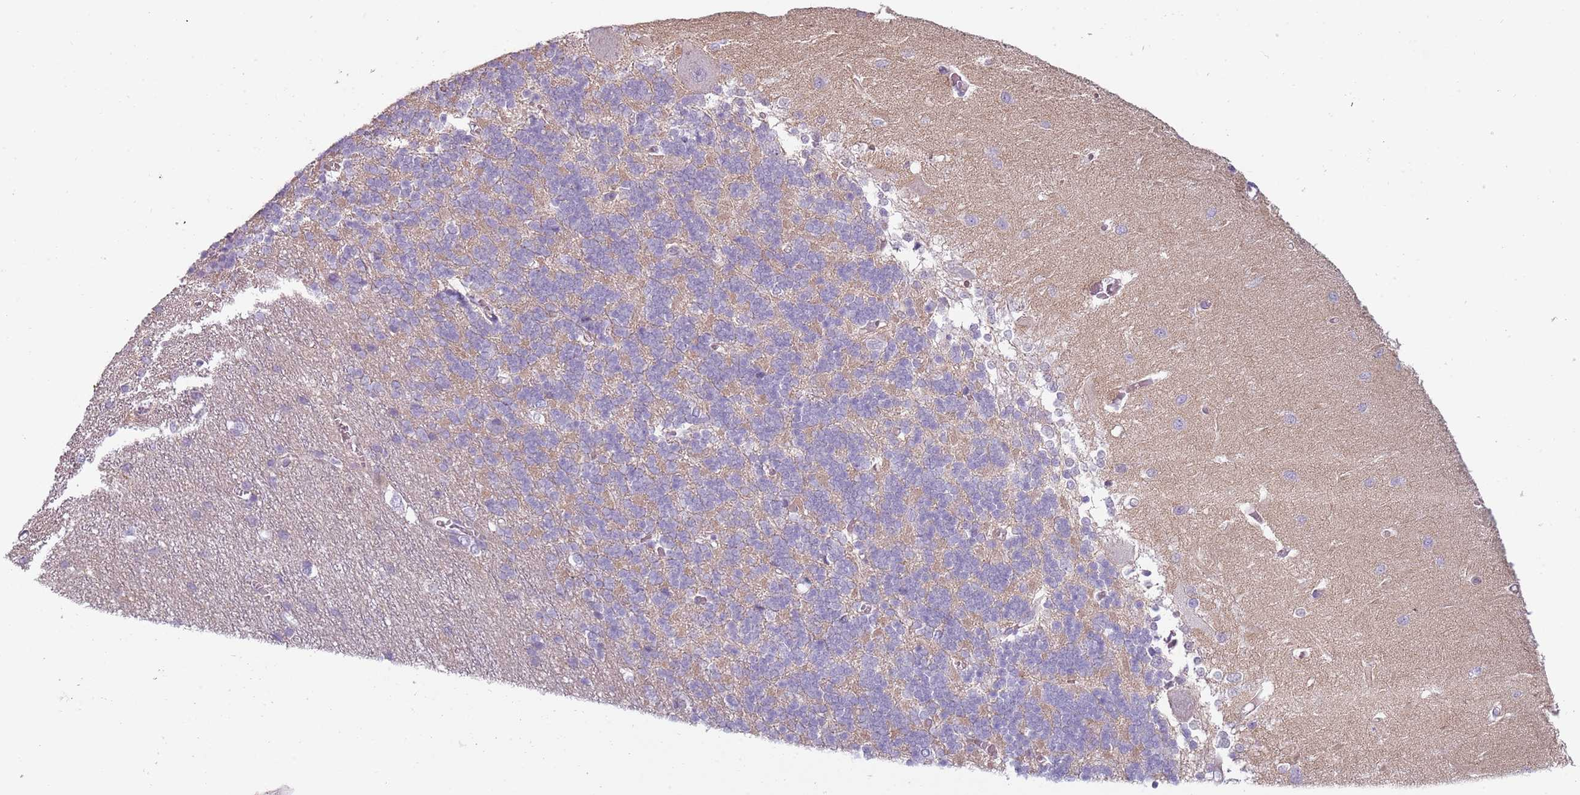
{"staining": {"intensity": "negative", "quantity": "none", "location": "none"}, "tissue": "cerebellum", "cell_type": "Cells in granular layer", "image_type": "normal", "snomed": [{"axis": "morphology", "description": "Normal tissue, NOS"}, {"axis": "topography", "description": "Cerebellum"}], "caption": "Cerebellum was stained to show a protein in brown. There is no significant positivity in cells in granular layer. The staining was performed using DAB to visualize the protein expression in brown, while the nuclei were stained in blue with hematoxylin (Magnification: 20x).", "gene": "RFX2", "patient": {"sex": "male", "age": 37}}